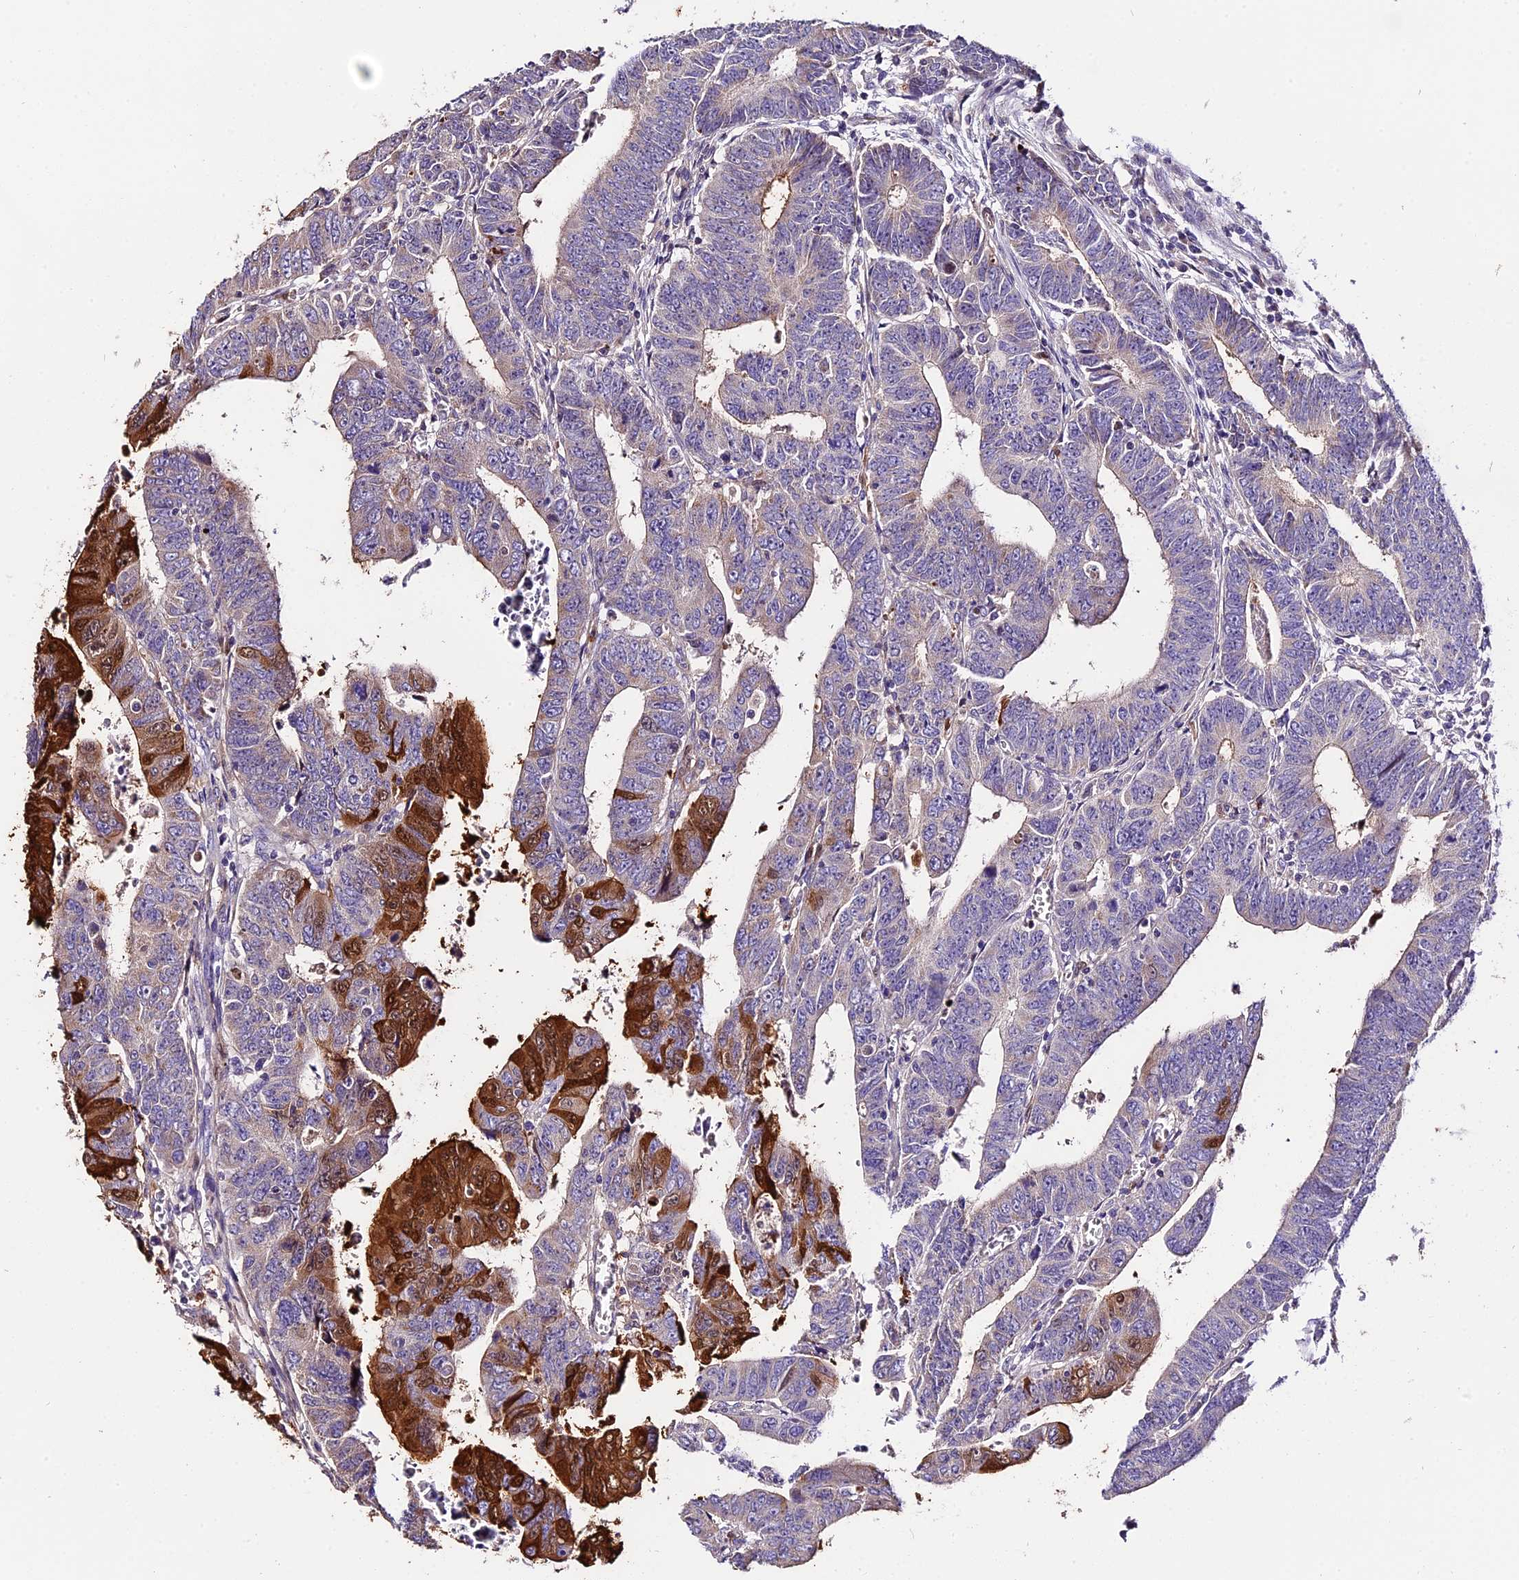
{"staining": {"intensity": "strong", "quantity": "<25%", "location": "cytoplasmic/membranous"}, "tissue": "colorectal cancer", "cell_type": "Tumor cells", "image_type": "cancer", "snomed": [{"axis": "morphology", "description": "Normal tissue, NOS"}, {"axis": "morphology", "description": "Adenocarcinoma, NOS"}, {"axis": "topography", "description": "Rectum"}], "caption": "Protein positivity by immunohistochemistry (IHC) shows strong cytoplasmic/membranous positivity in about <25% of tumor cells in colorectal adenocarcinoma.", "gene": "MAP3K7CL", "patient": {"sex": "female", "age": 65}}